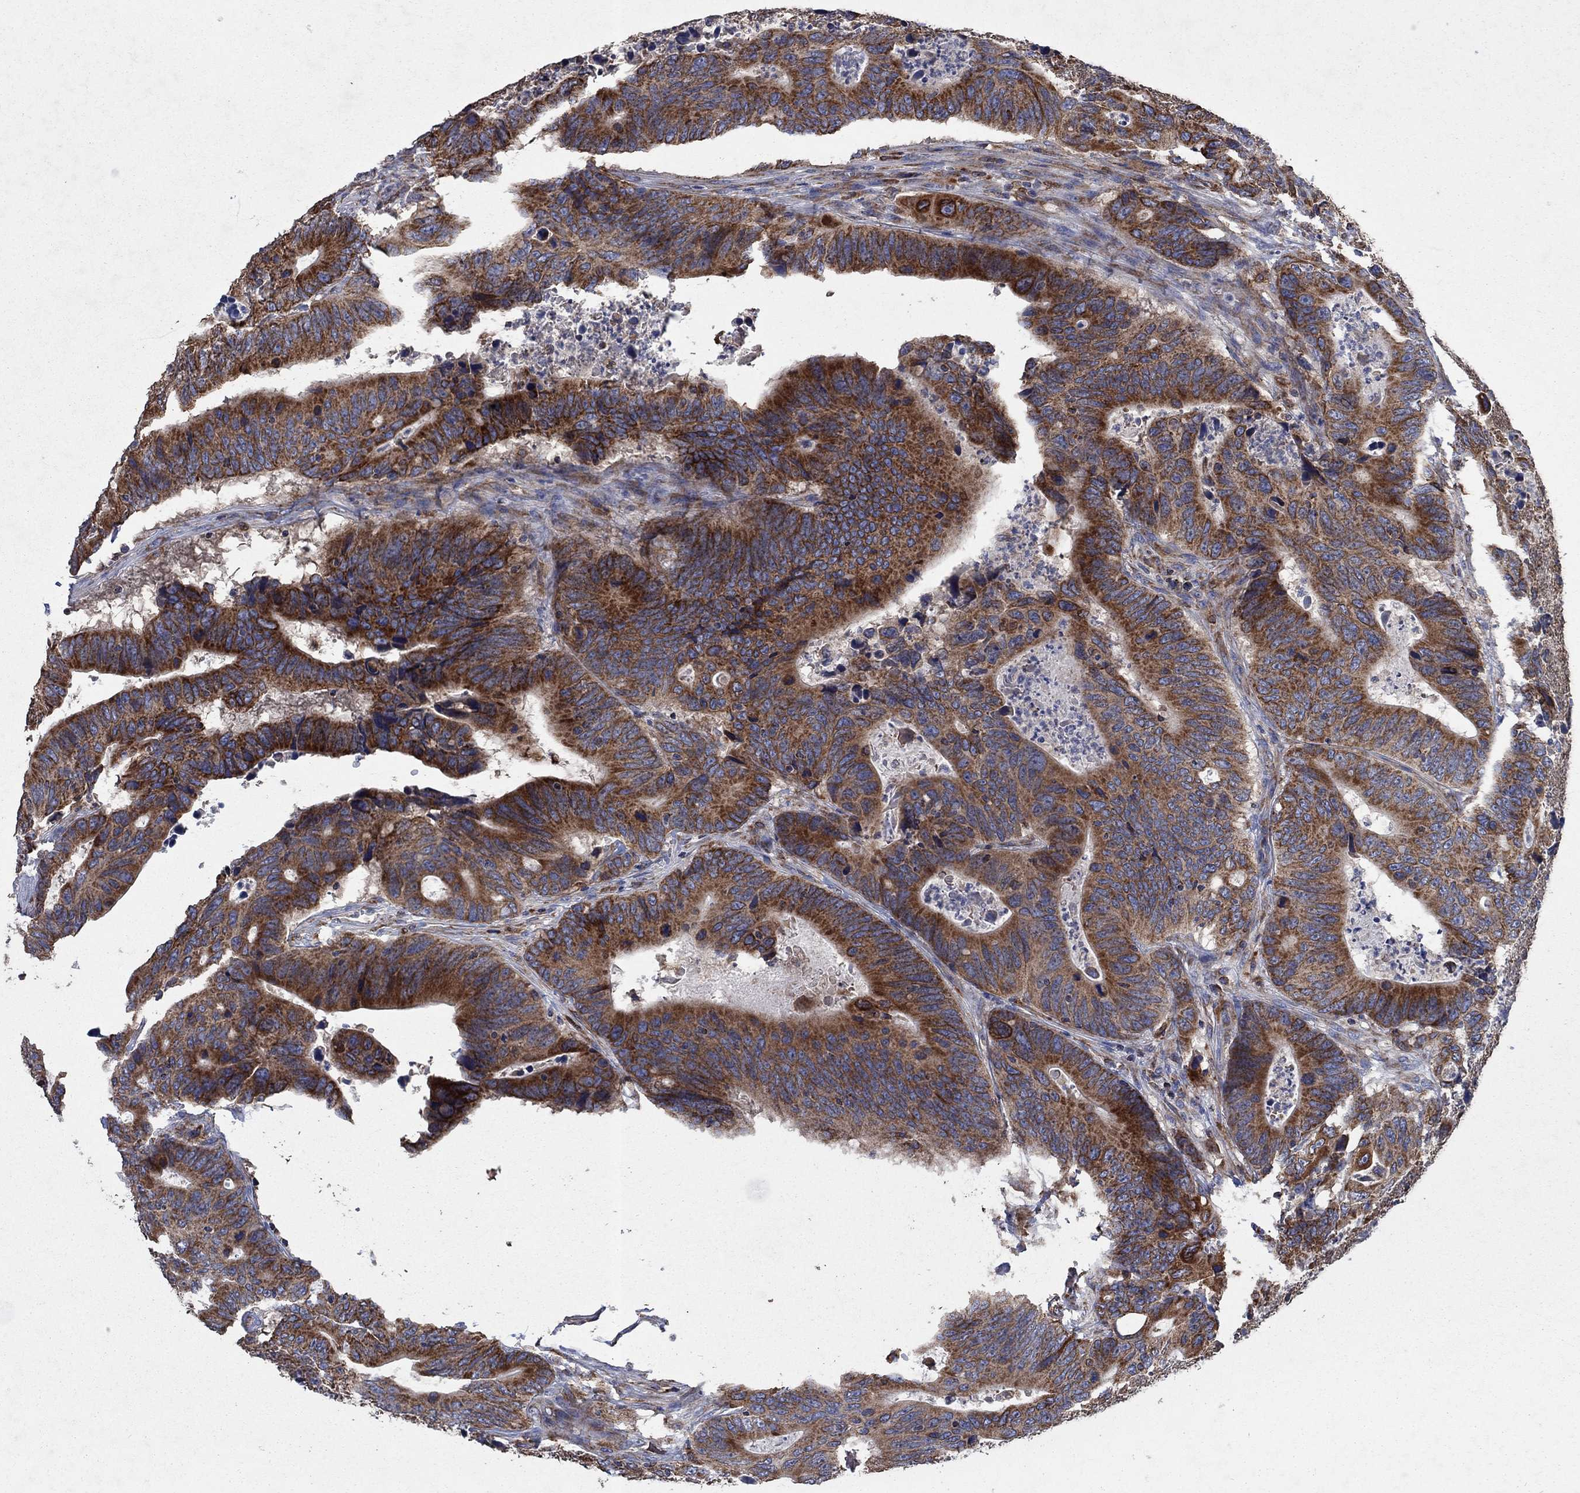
{"staining": {"intensity": "strong", "quantity": "25%-75%", "location": "cytoplasmic/membranous"}, "tissue": "colorectal cancer", "cell_type": "Tumor cells", "image_type": "cancer", "snomed": [{"axis": "morphology", "description": "Adenocarcinoma, NOS"}, {"axis": "topography", "description": "Colon"}], "caption": "Human colorectal adenocarcinoma stained for a protein (brown) displays strong cytoplasmic/membranous positive staining in approximately 25%-75% of tumor cells.", "gene": "NCEH1", "patient": {"sex": "female", "age": 90}}